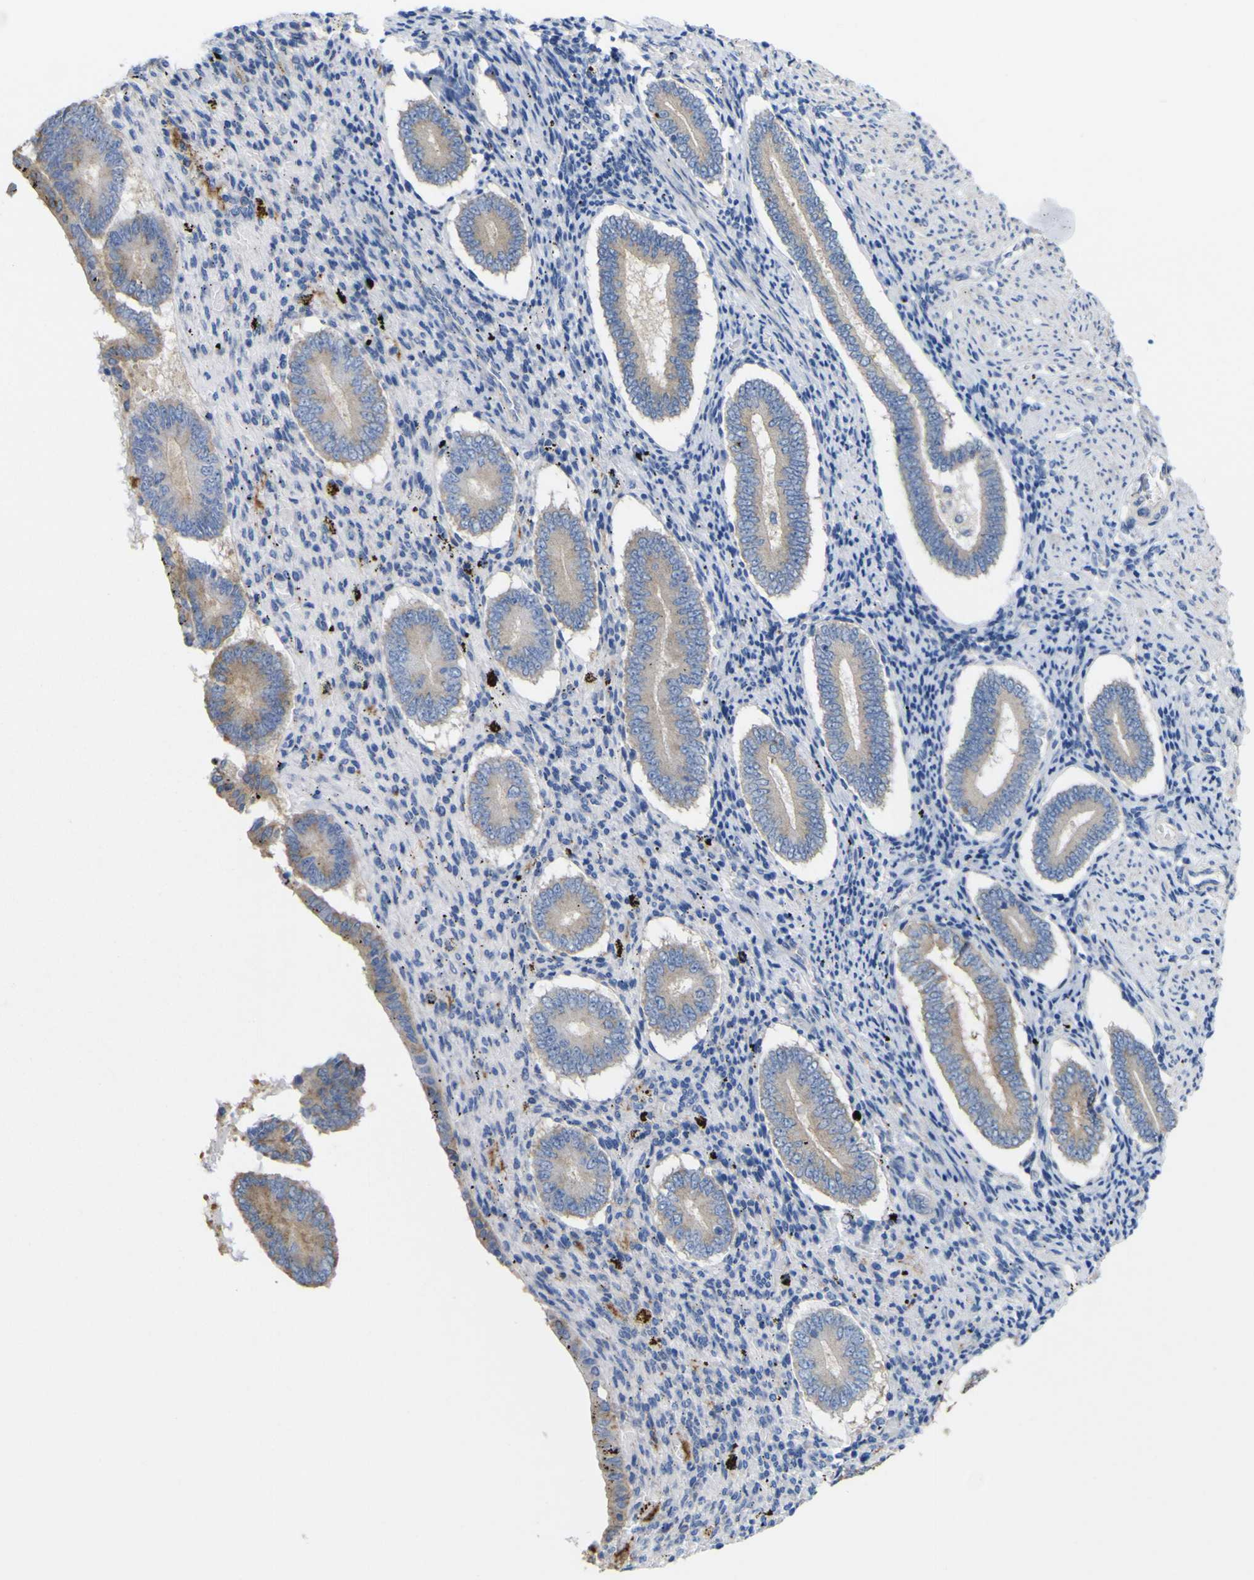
{"staining": {"intensity": "negative", "quantity": "none", "location": "none"}, "tissue": "endometrium", "cell_type": "Cells in endometrial stroma", "image_type": "normal", "snomed": [{"axis": "morphology", "description": "Normal tissue, NOS"}, {"axis": "topography", "description": "Endometrium"}], "caption": "Immunohistochemical staining of benign human endometrium demonstrates no significant expression in cells in endometrial stroma.", "gene": "MYEOV", "patient": {"sex": "female", "age": 42}}